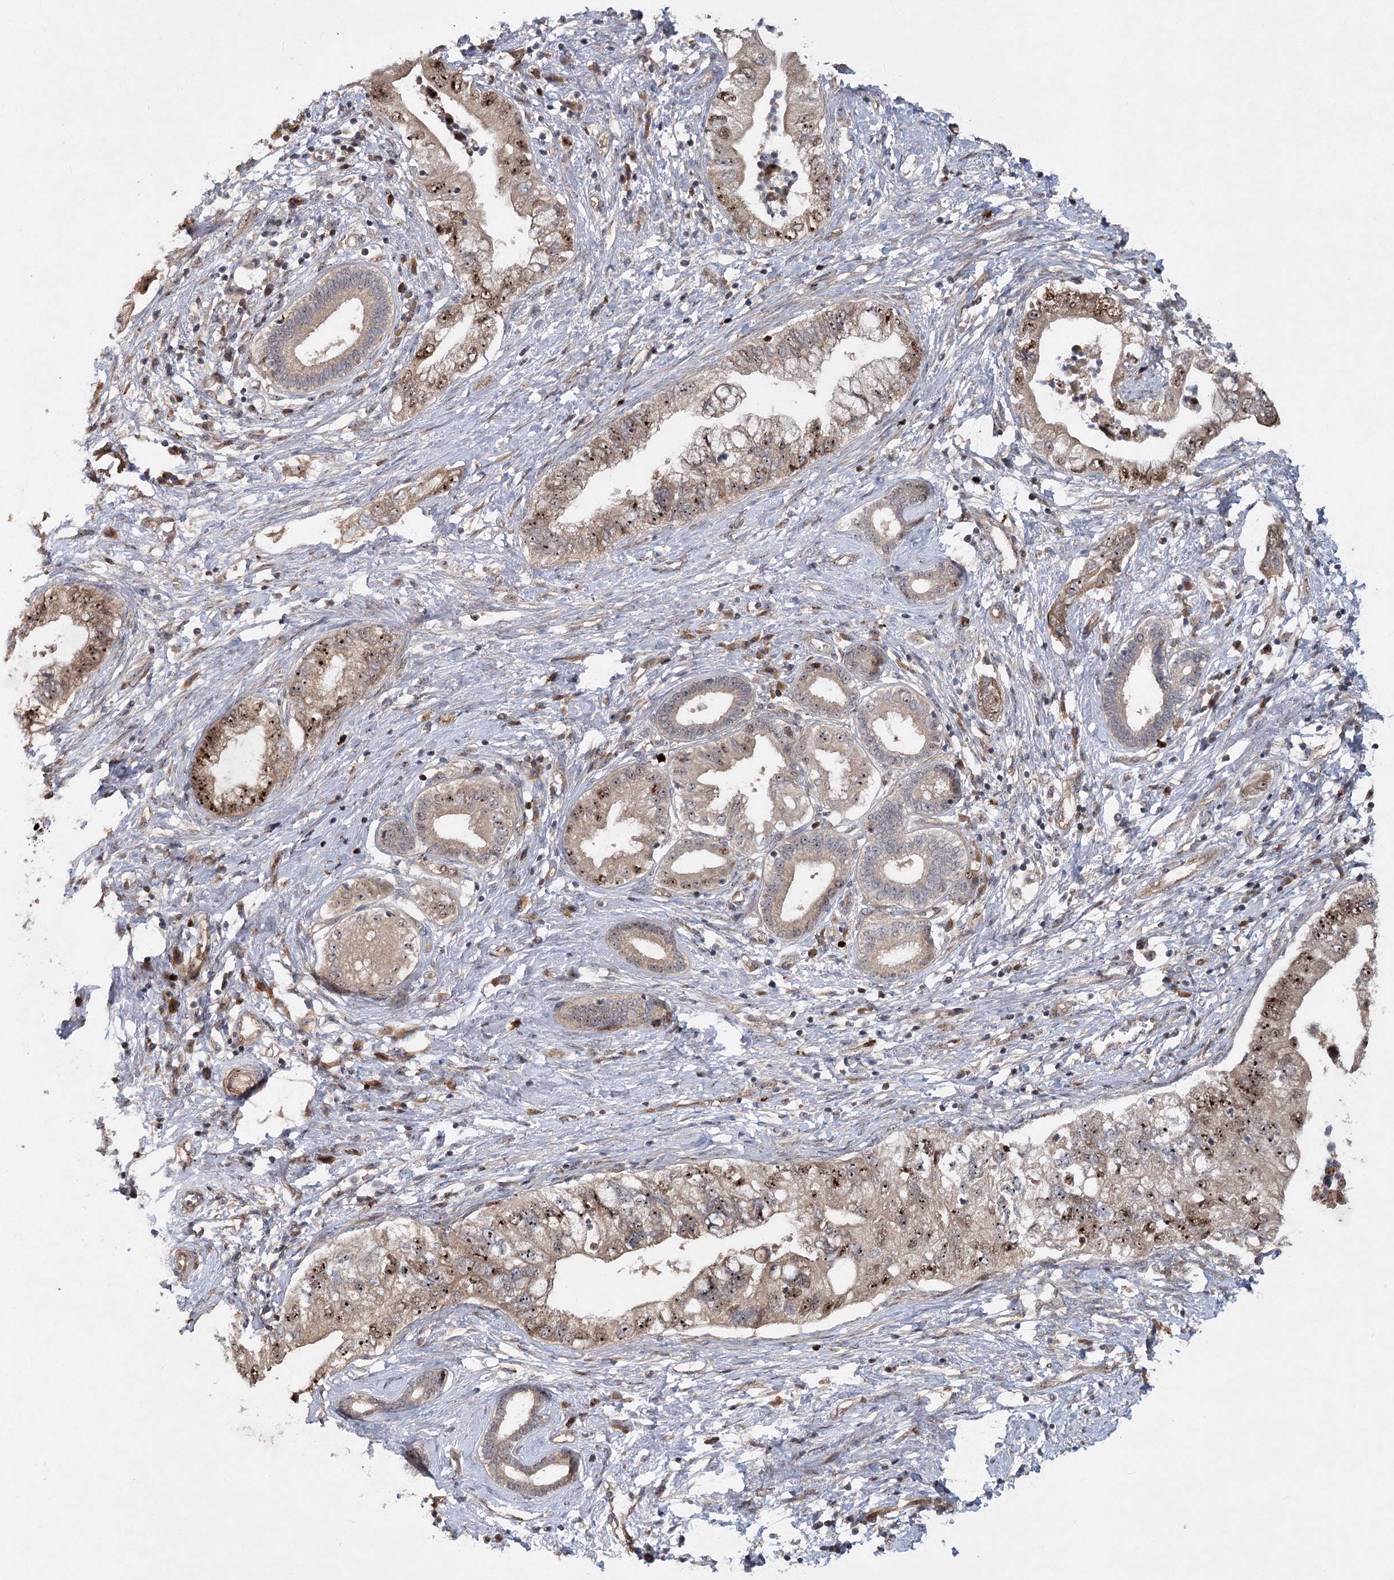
{"staining": {"intensity": "moderate", "quantity": "25%-75%", "location": "nuclear"}, "tissue": "pancreatic cancer", "cell_type": "Tumor cells", "image_type": "cancer", "snomed": [{"axis": "morphology", "description": "Adenocarcinoma, NOS"}, {"axis": "topography", "description": "Pancreas"}], "caption": "Protein staining demonstrates moderate nuclear positivity in about 25%-75% of tumor cells in adenocarcinoma (pancreatic).", "gene": "PIK3C2A", "patient": {"sex": "female", "age": 73}}